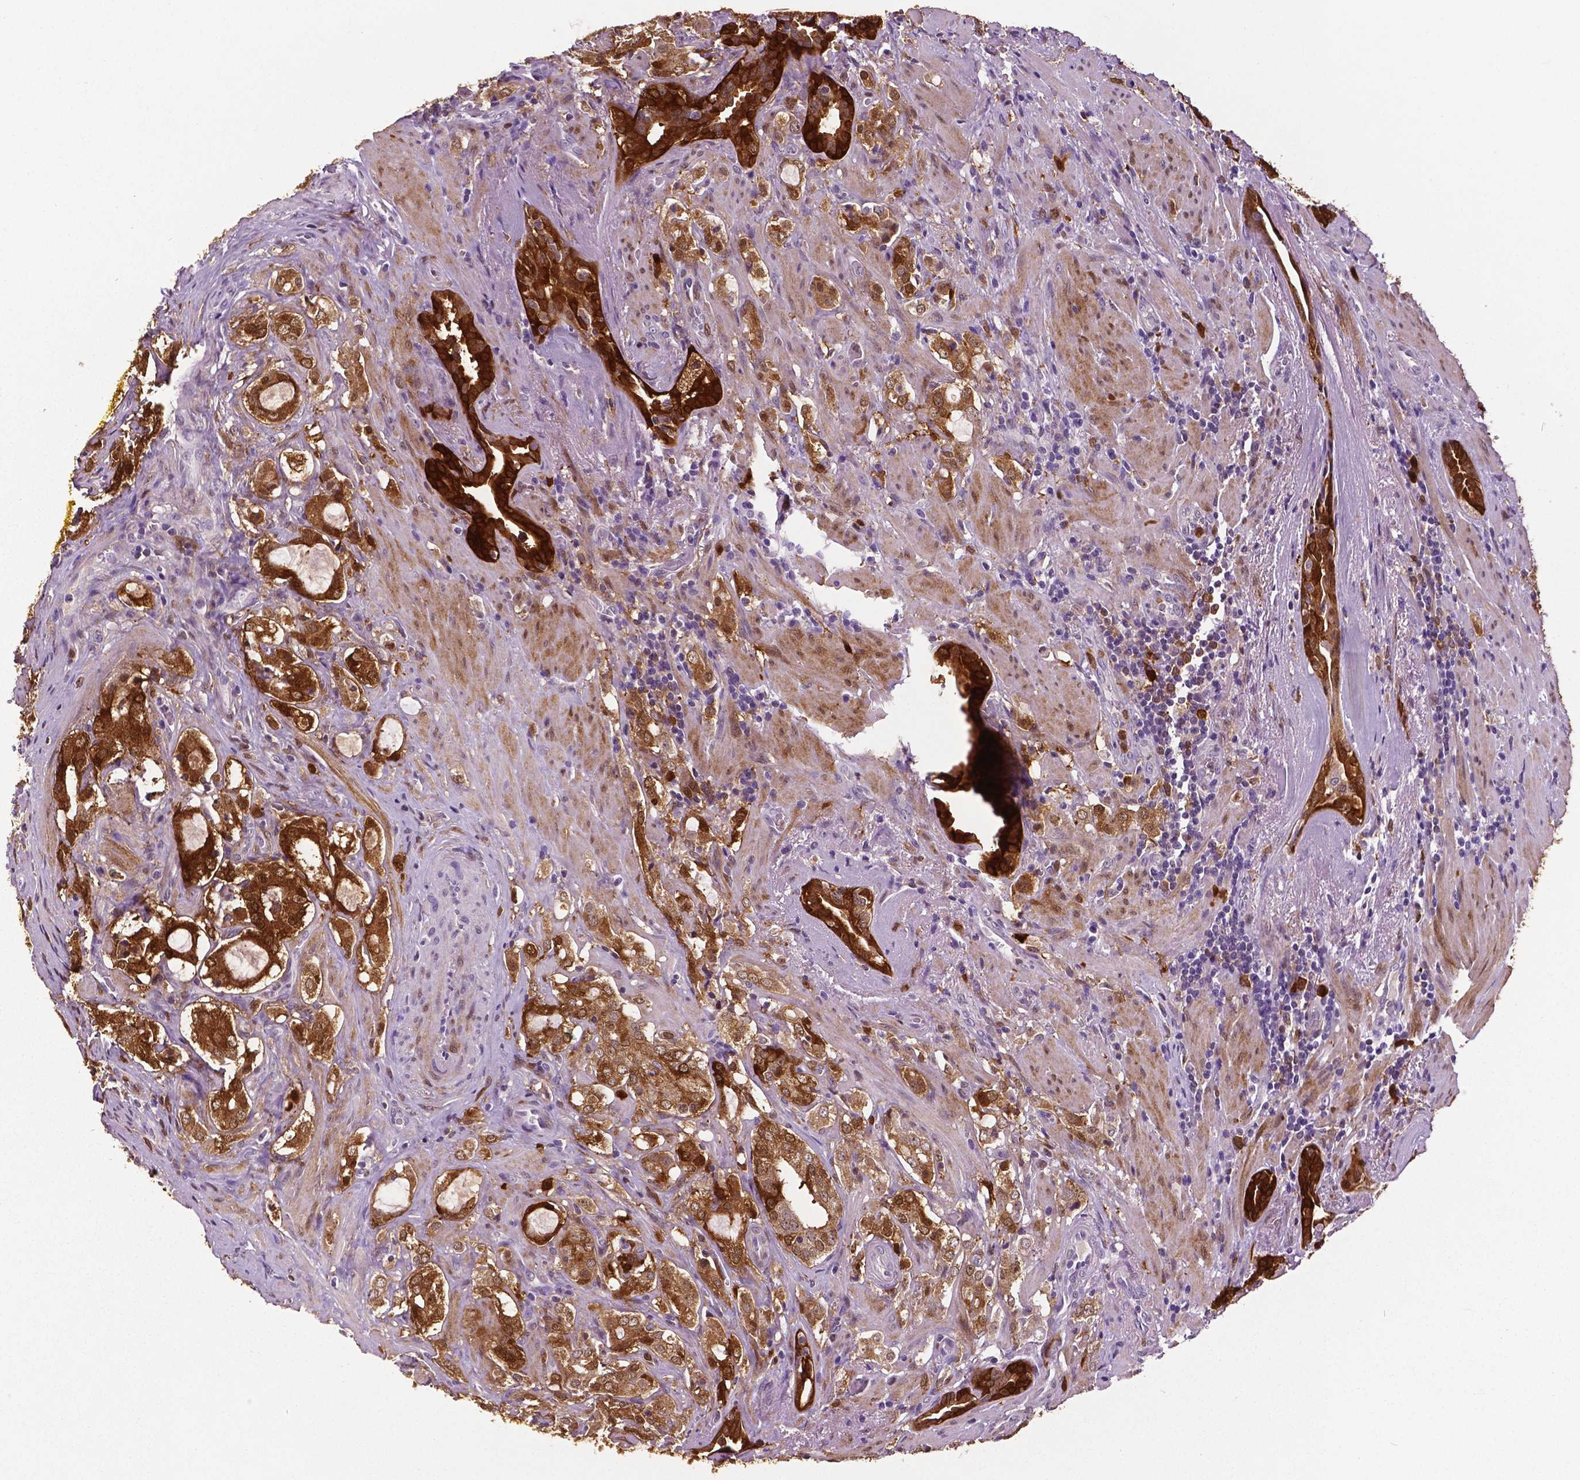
{"staining": {"intensity": "strong", "quantity": ">75%", "location": "cytoplasmic/membranous,nuclear"}, "tissue": "prostate cancer", "cell_type": "Tumor cells", "image_type": "cancer", "snomed": [{"axis": "morphology", "description": "Adenocarcinoma, NOS"}, {"axis": "topography", "description": "Prostate"}], "caption": "The immunohistochemical stain highlights strong cytoplasmic/membranous and nuclear positivity in tumor cells of adenocarcinoma (prostate) tissue. Nuclei are stained in blue.", "gene": "PHGDH", "patient": {"sex": "male", "age": 66}}